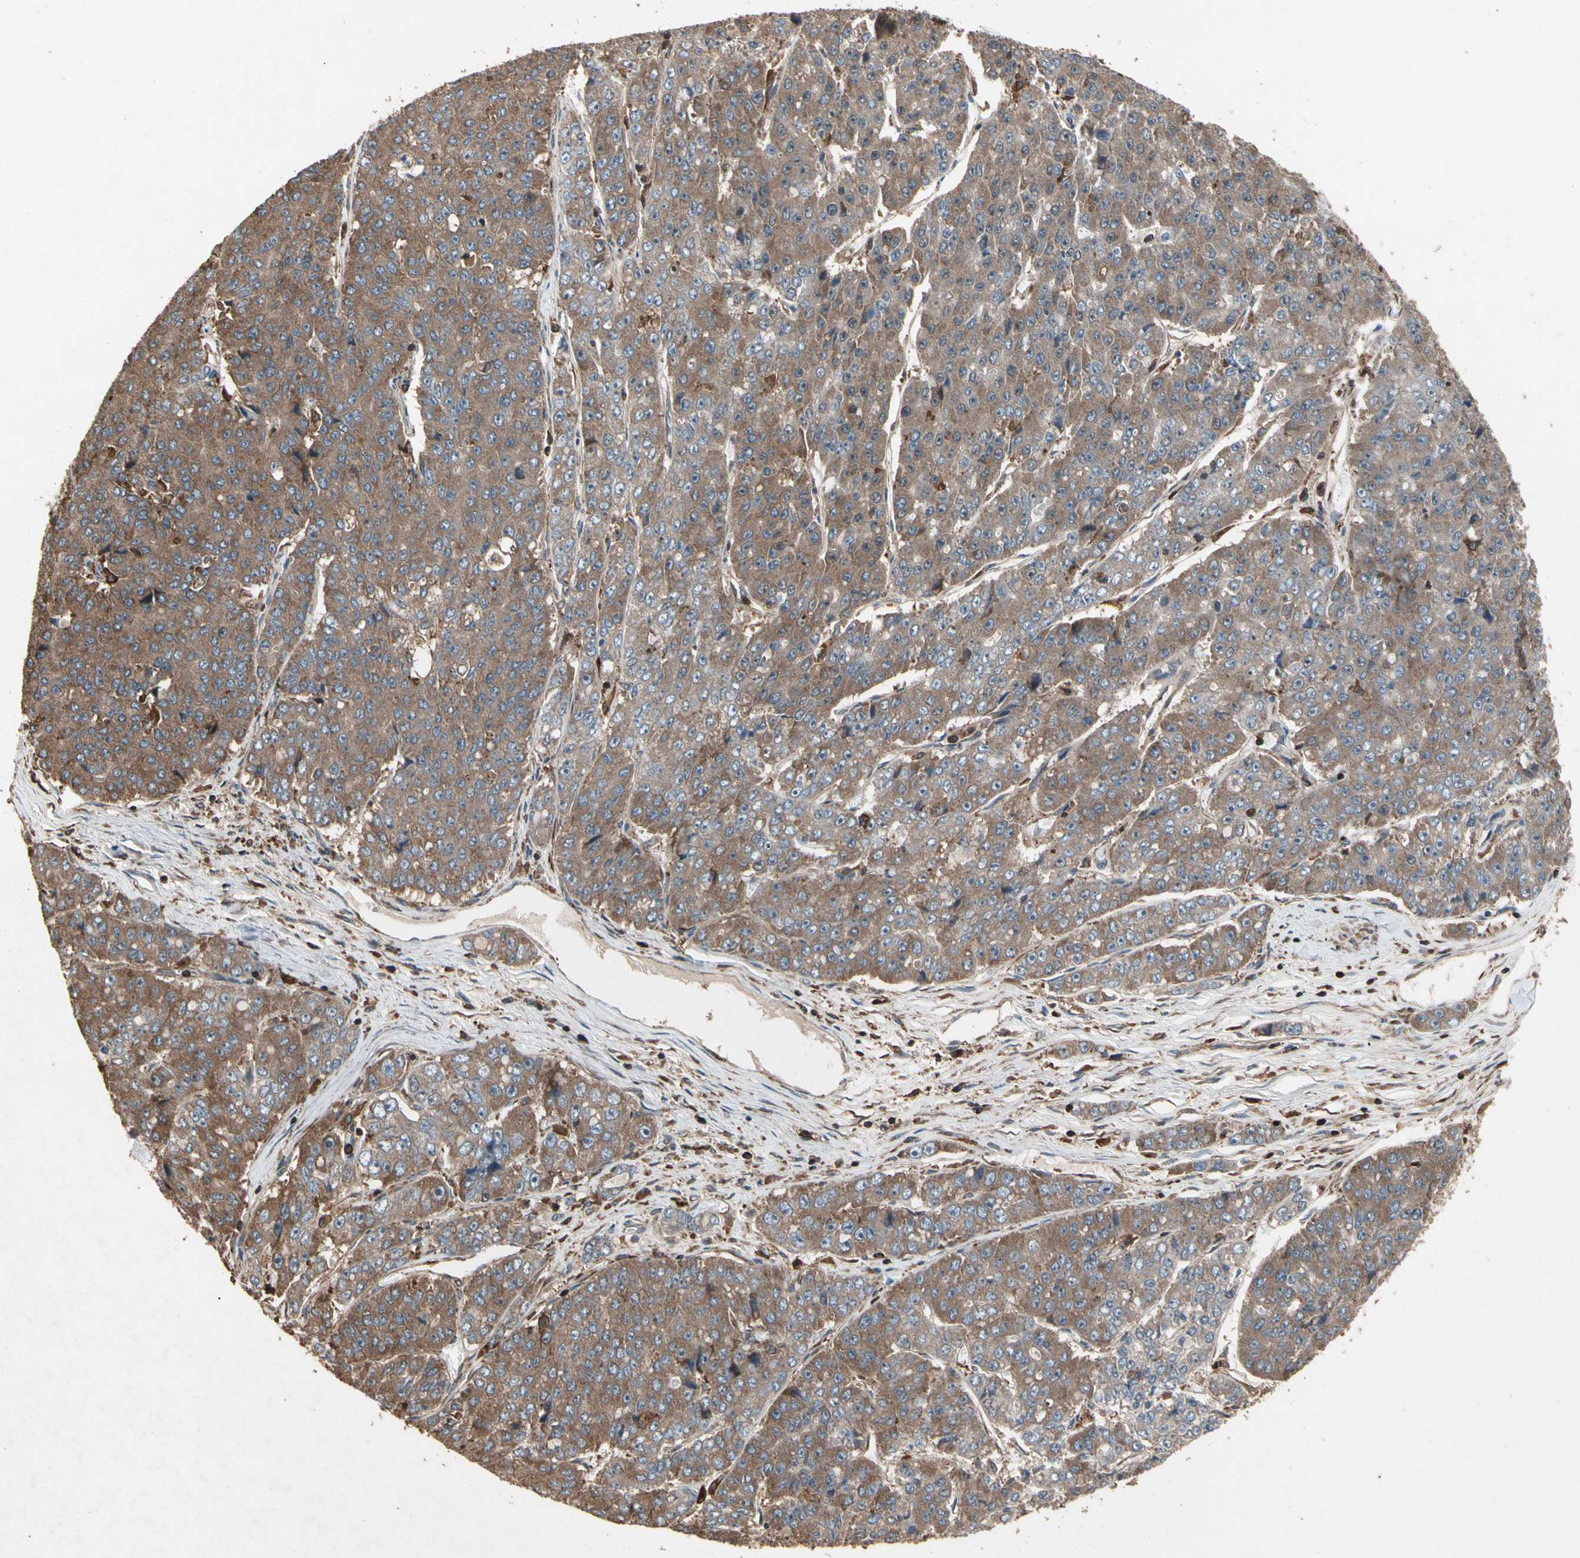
{"staining": {"intensity": "moderate", "quantity": ">75%", "location": "cytoplasmic/membranous"}, "tissue": "pancreatic cancer", "cell_type": "Tumor cells", "image_type": "cancer", "snomed": [{"axis": "morphology", "description": "Adenocarcinoma, NOS"}, {"axis": "topography", "description": "Pancreas"}], "caption": "Protein expression analysis of adenocarcinoma (pancreatic) demonstrates moderate cytoplasmic/membranous staining in approximately >75% of tumor cells.", "gene": "AGBL2", "patient": {"sex": "male", "age": 50}}